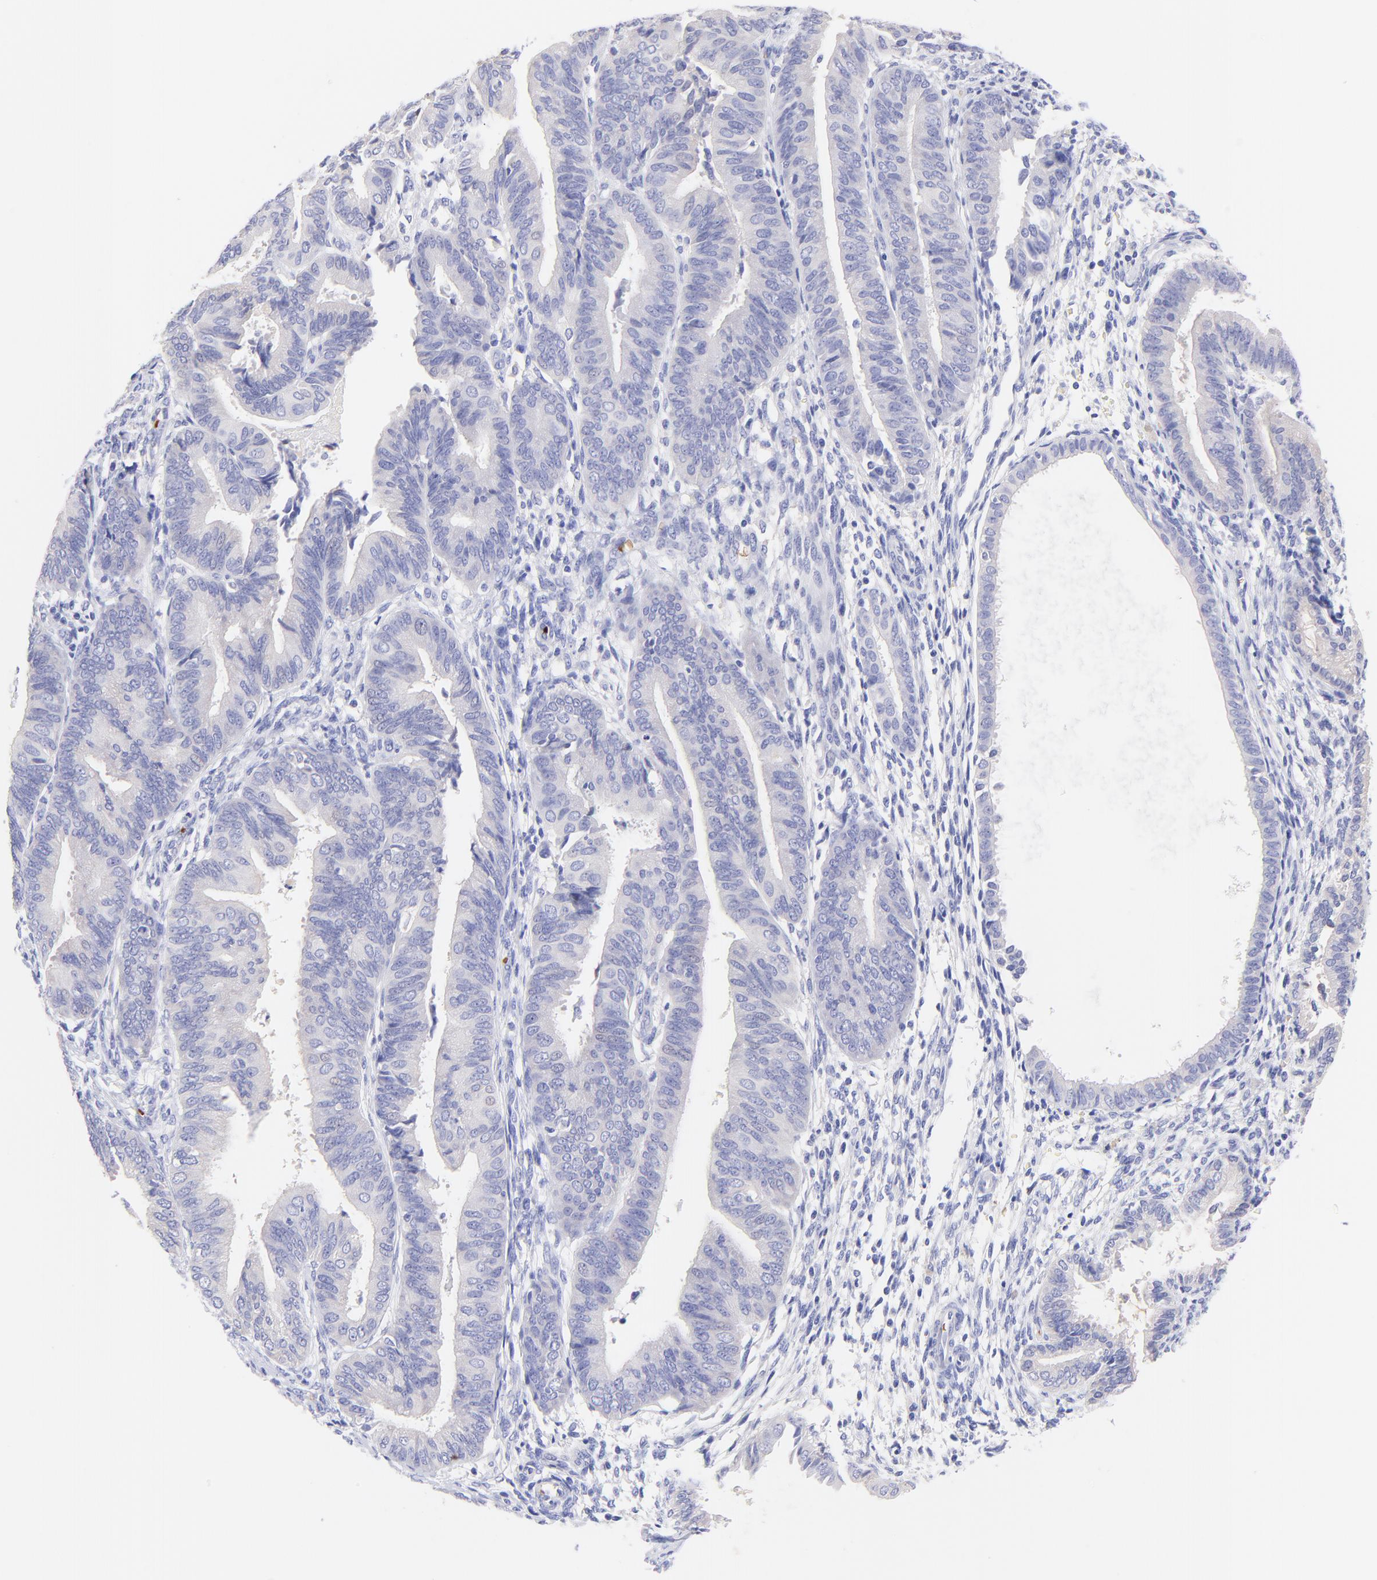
{"staining": {"intensity": "negative", "quantity": "none", "location": "none"}, "tissue": "endometrial cancer", "cell_type": "Tumor cells", "image_type": "cancer", "snomed": [{"axis": "morphology", "description": "Adenocarcinoma, NOS"}, {"axis": "topography", "description": "Endometrium"}], "caption": "Immunohistochemistry histopathology image of human endometrial cancer stained for a protein (brown), which displays no expression in tumor cells.", "gene": "FRMPD3", "patient": {"sex": "female", "age": 63}}